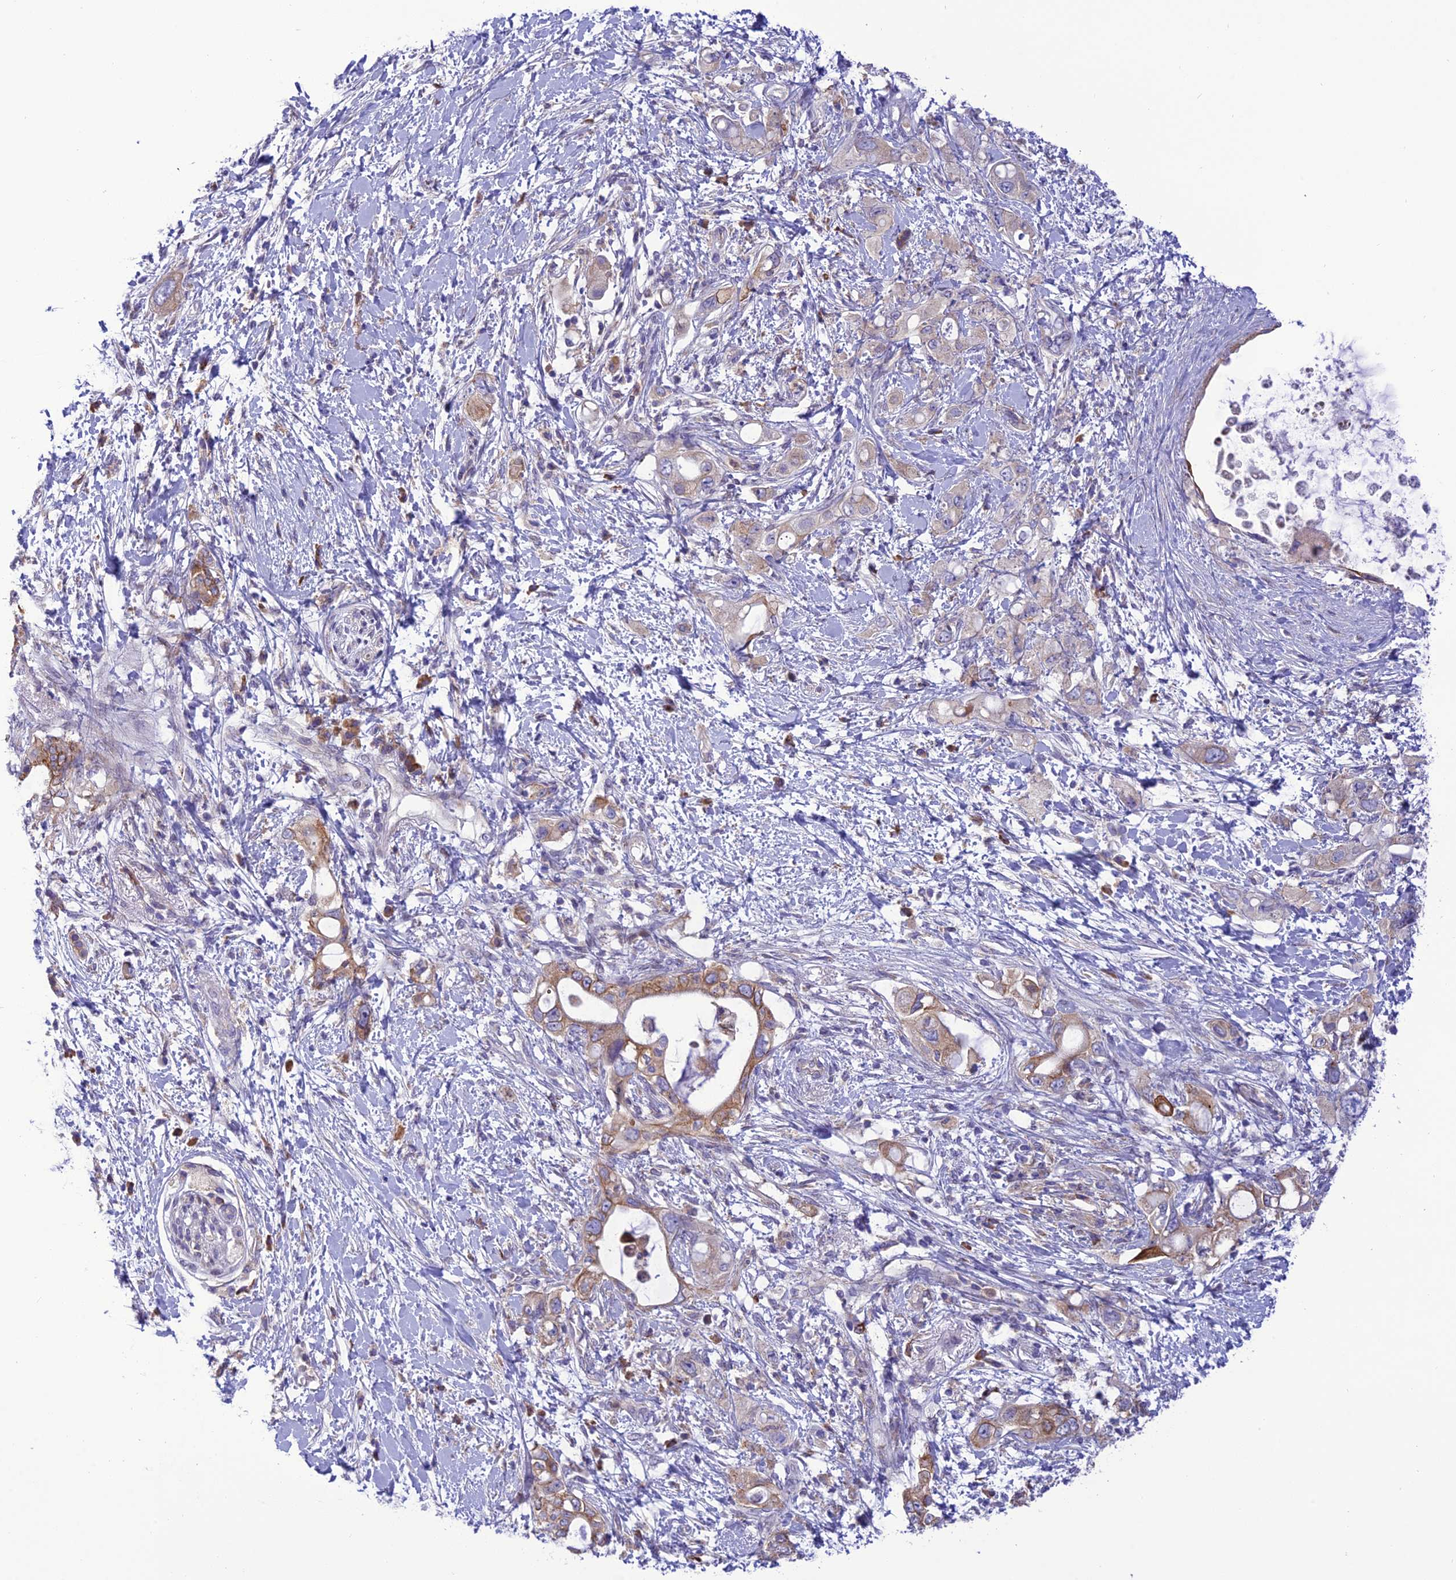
{"staining": {"intensity": "strong", "quantity": "25%-75%", "location": "cytoplasmic/membranous"}, "tissue": "pancreatic cancer", "cell_type": "Tumor cells", "image_type": "cancer", "snomed": [{"axis": "morphology", "description": "Adenocarcinoma, NOS"}, {"axis": "topography", "description": "Pancreas"}], "caption": "Approximately 25%-75% of tumor cells in human adenocarcinoma (pancreatic) demonstrate strong cytoplasmic/membranous protein positivity as visualized by brown immunohistochemical staining.", "gene": "JMY", "patient": {"sex": "female", "age": 56}}